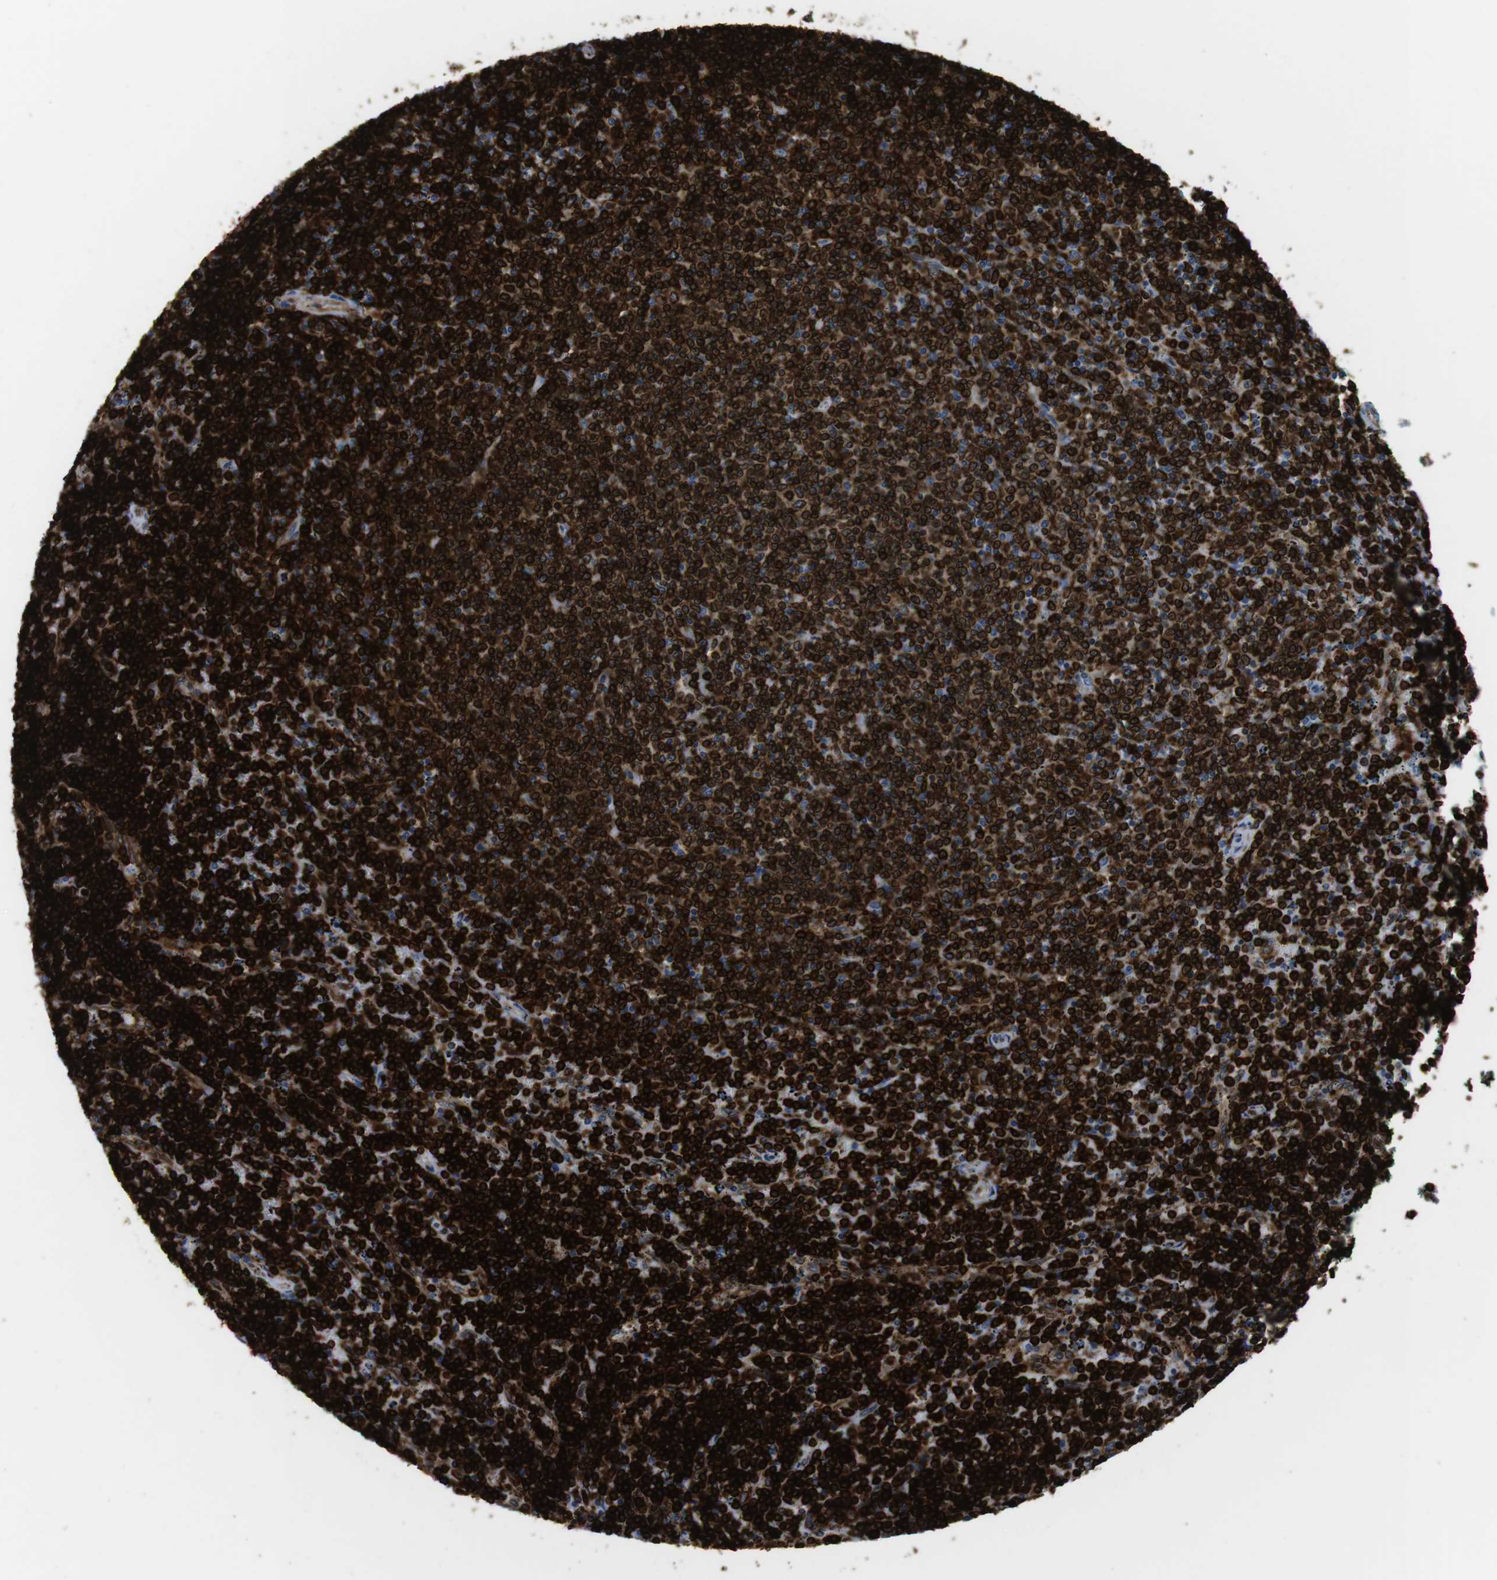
{"staining": {"intensity": "strong", "quantity": ">75%", "location": "cytoplasmic/membranous"}, "tissue": "lymphoma", "cell_type": "Tumor cells", "image_type": "cancer", "snomed": [{"axis": "morphology", "description": "Malignant lymphoma, non-Hodgkin's type, Low grade"}, {"axis": "topography", "description": "Spleen"}], "caption": "Protein expression by IHC demonstrates strong cytoplasmic/membranous positivity in approximately >75% of tumor cells in malignant lymphoma, non-Hodgkin's type (low-grade).", "gene": "CIITA", "patient": {"sex": "female", "age": 50}}